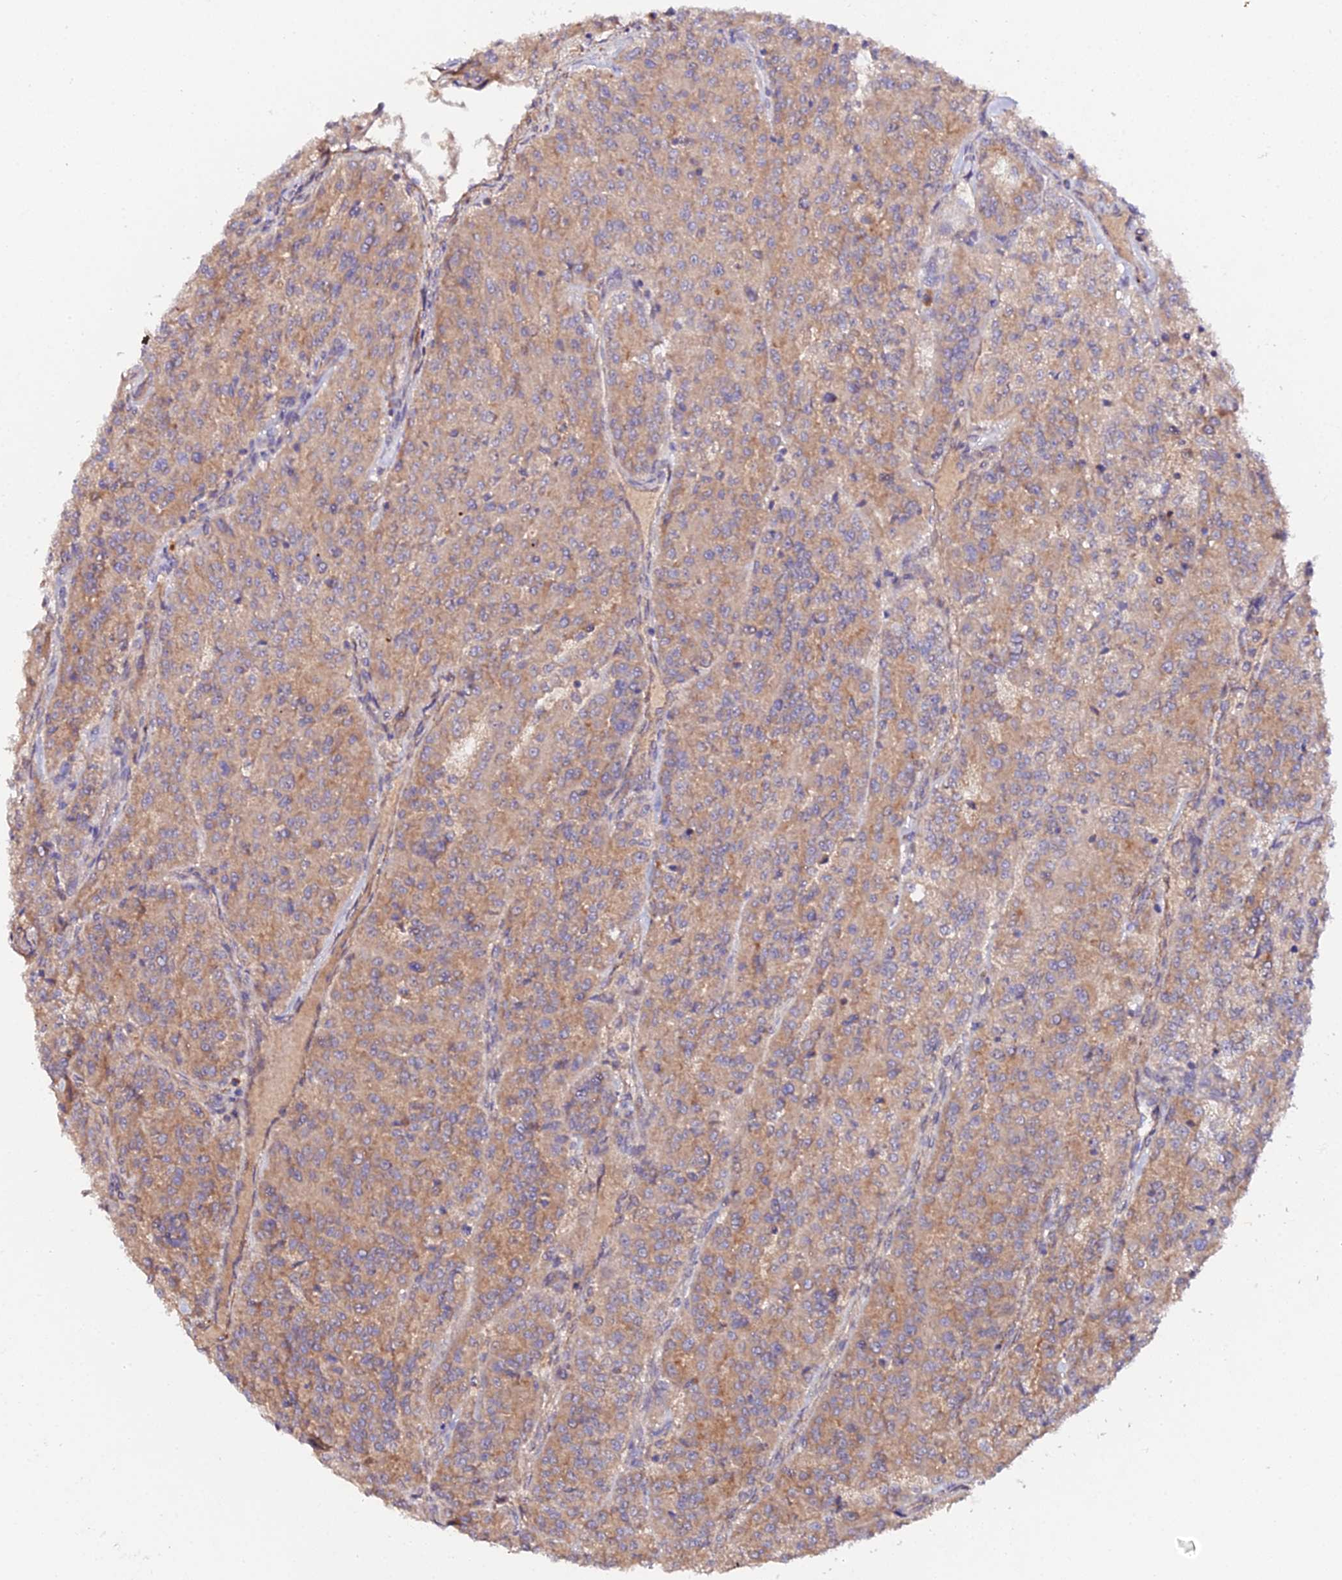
{"staining": {"intensity": "moderate", "quantity": ">75%", "location": "cytoplasmic/membranous"}, "tissue": "renal cancer", "cell_type": "Tumor cells", "image_type": "cancer", "snomed": [{"axis": "morphology", "description": "Adenocarcinoma, NOS"}, {"axis": "topography", "description": "Kidney"}], "caption": "Renal adenocarcinoma tissue exhibits moderate cytoplasmic/membranous expression in approximately >75% of tumor cells, visualized by immunohistochemistry.", "gene": "TRIM26", "patient": {"sex": "female", "age": 63}}